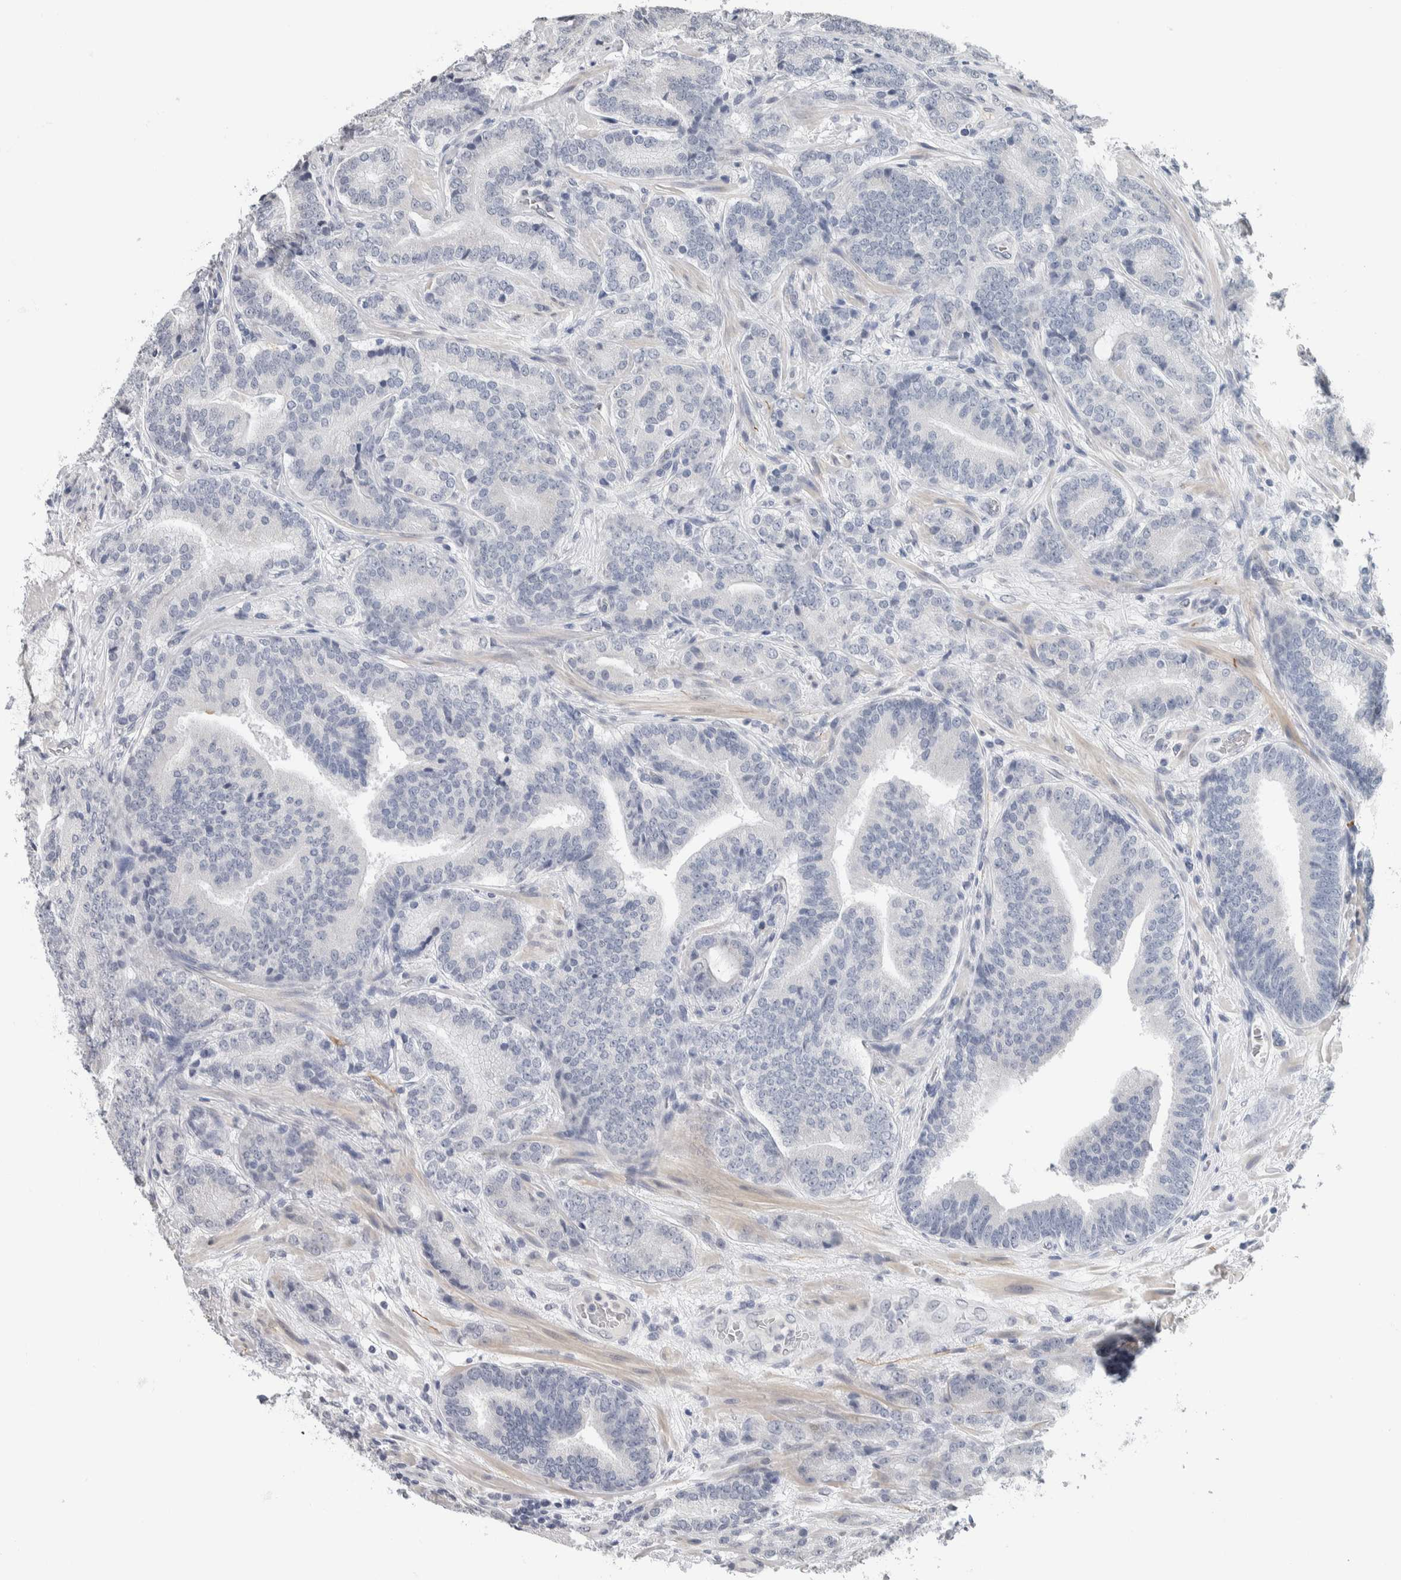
{"staining": {"intensity": "negative", "quantity": "none", "location": "none"}, "tissue": "prostate cancer", "cell_type": "Tumor cells", "image_type": "cancer", "snomed": [{"axis": "morphology", "description": "Adenocarcinoma, High grade"}, {"axis": "topography", "description": "Prostate"}], "caption": "IHC histopathology image of neoplastic tissue: adenocarcinoma (high-grade) (prostate) stained with DAB reveals no significant protein staining in tumor cells. (Stains: DAB (3,3'-diaminobenzidine) immunohistochemistry with hematoxylin counter stain, Microscopy: brightfield microscopy at high magnification).", "gene": "NEFM", "patient": {"sex": "male", "age": 55}}